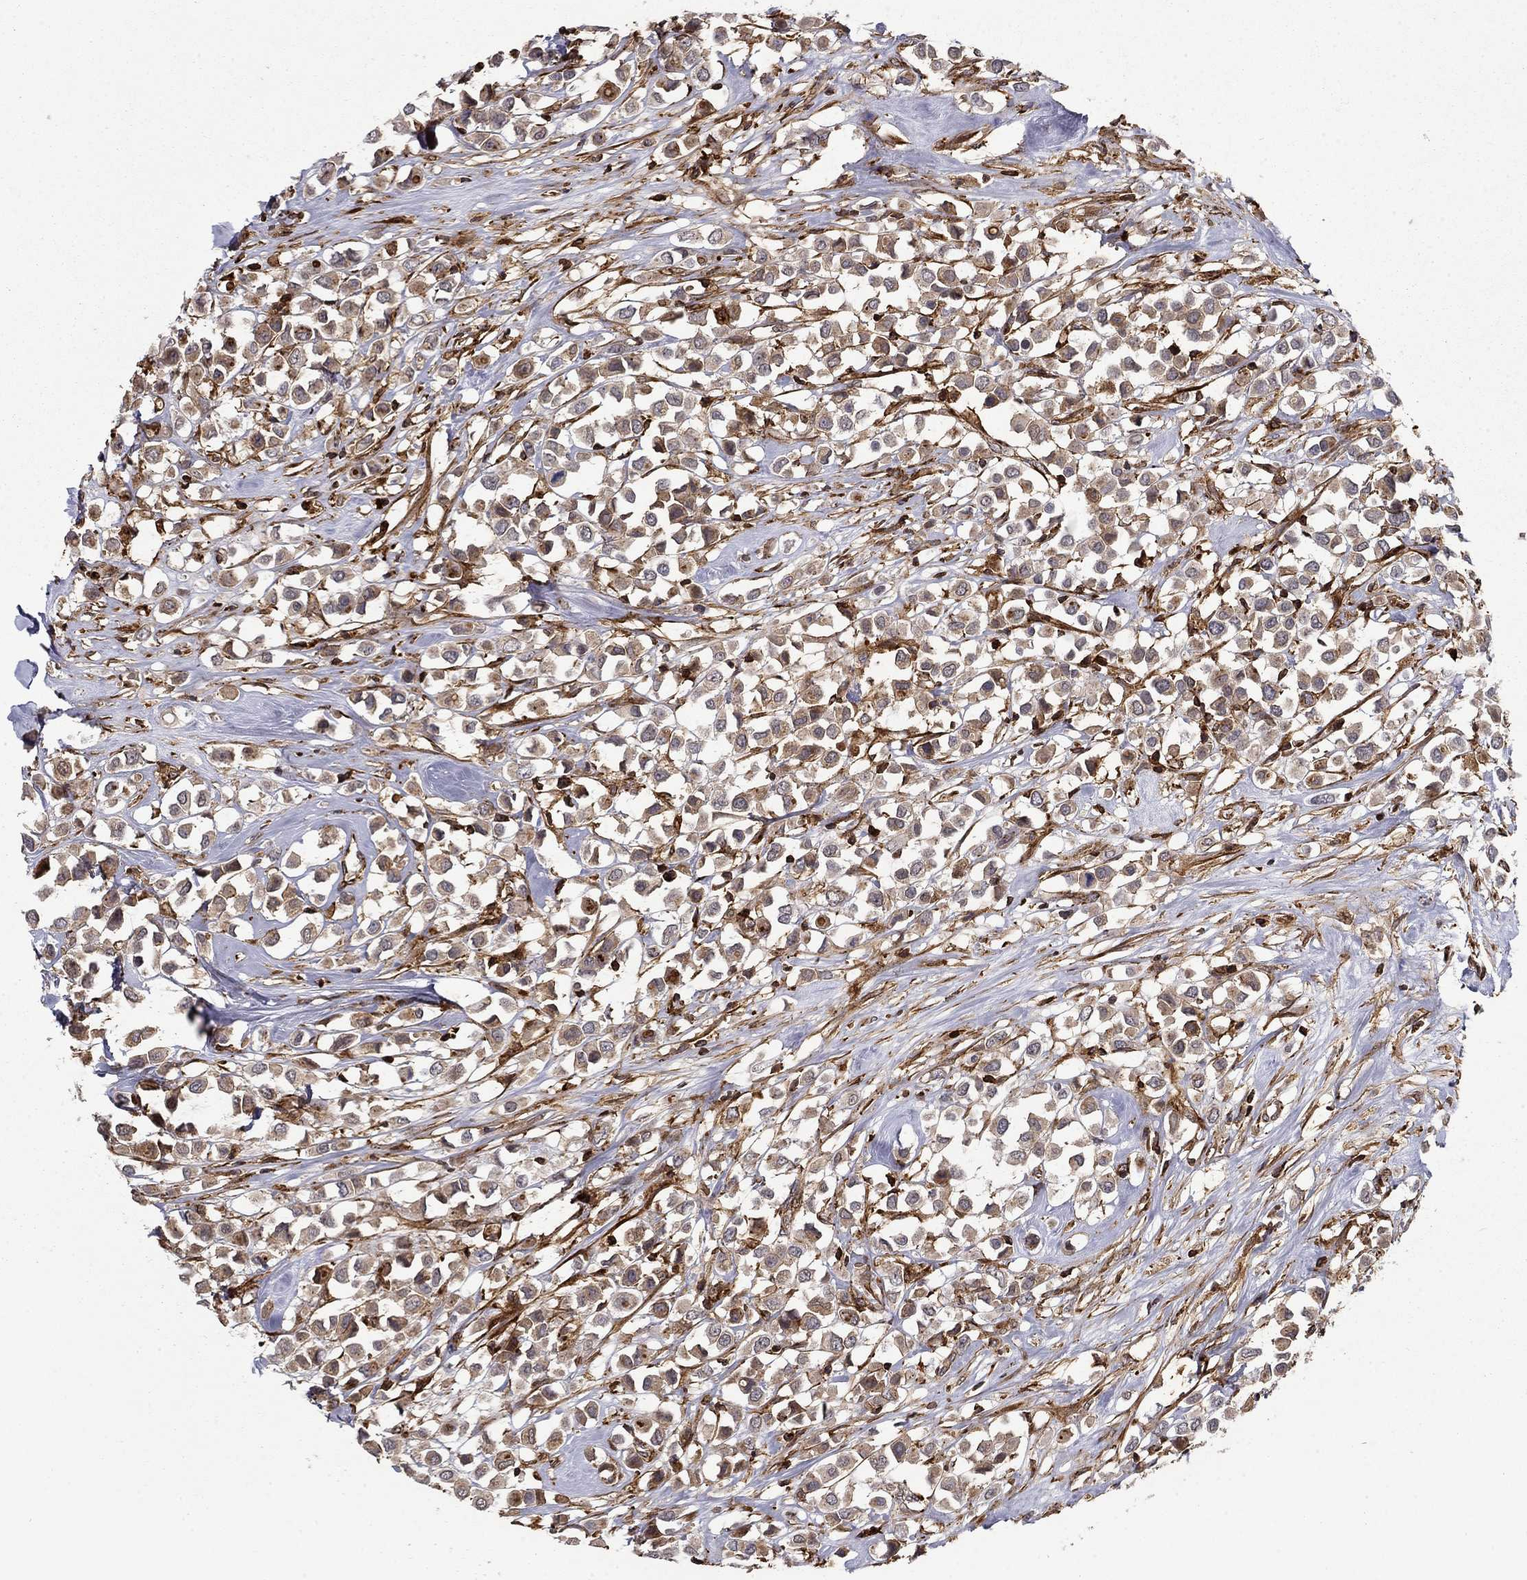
{"staining": {"intensity": "weak", "quantity": "25%-75%", "location": "cytoplasmic/membranous"}, "tissue": "breast cancer", "cell_type": "Tumor cells", "image_type": "cancer", "snomed": [{"axis": "morphology", "description": "Duct carcinoma"}, {"axis": "topography", "description": "Breast"}], "caption": "Breast intraductal carcinoma stained with DAB (3,3'-diaminobenzidine) immunohistochemistry demonstrates low levels of weak cytoplasmic/membranous expression in approximately 25%-75% of tumor cells.", "gene": "ADM", "patient": {"sex": "female", "age": 61}}